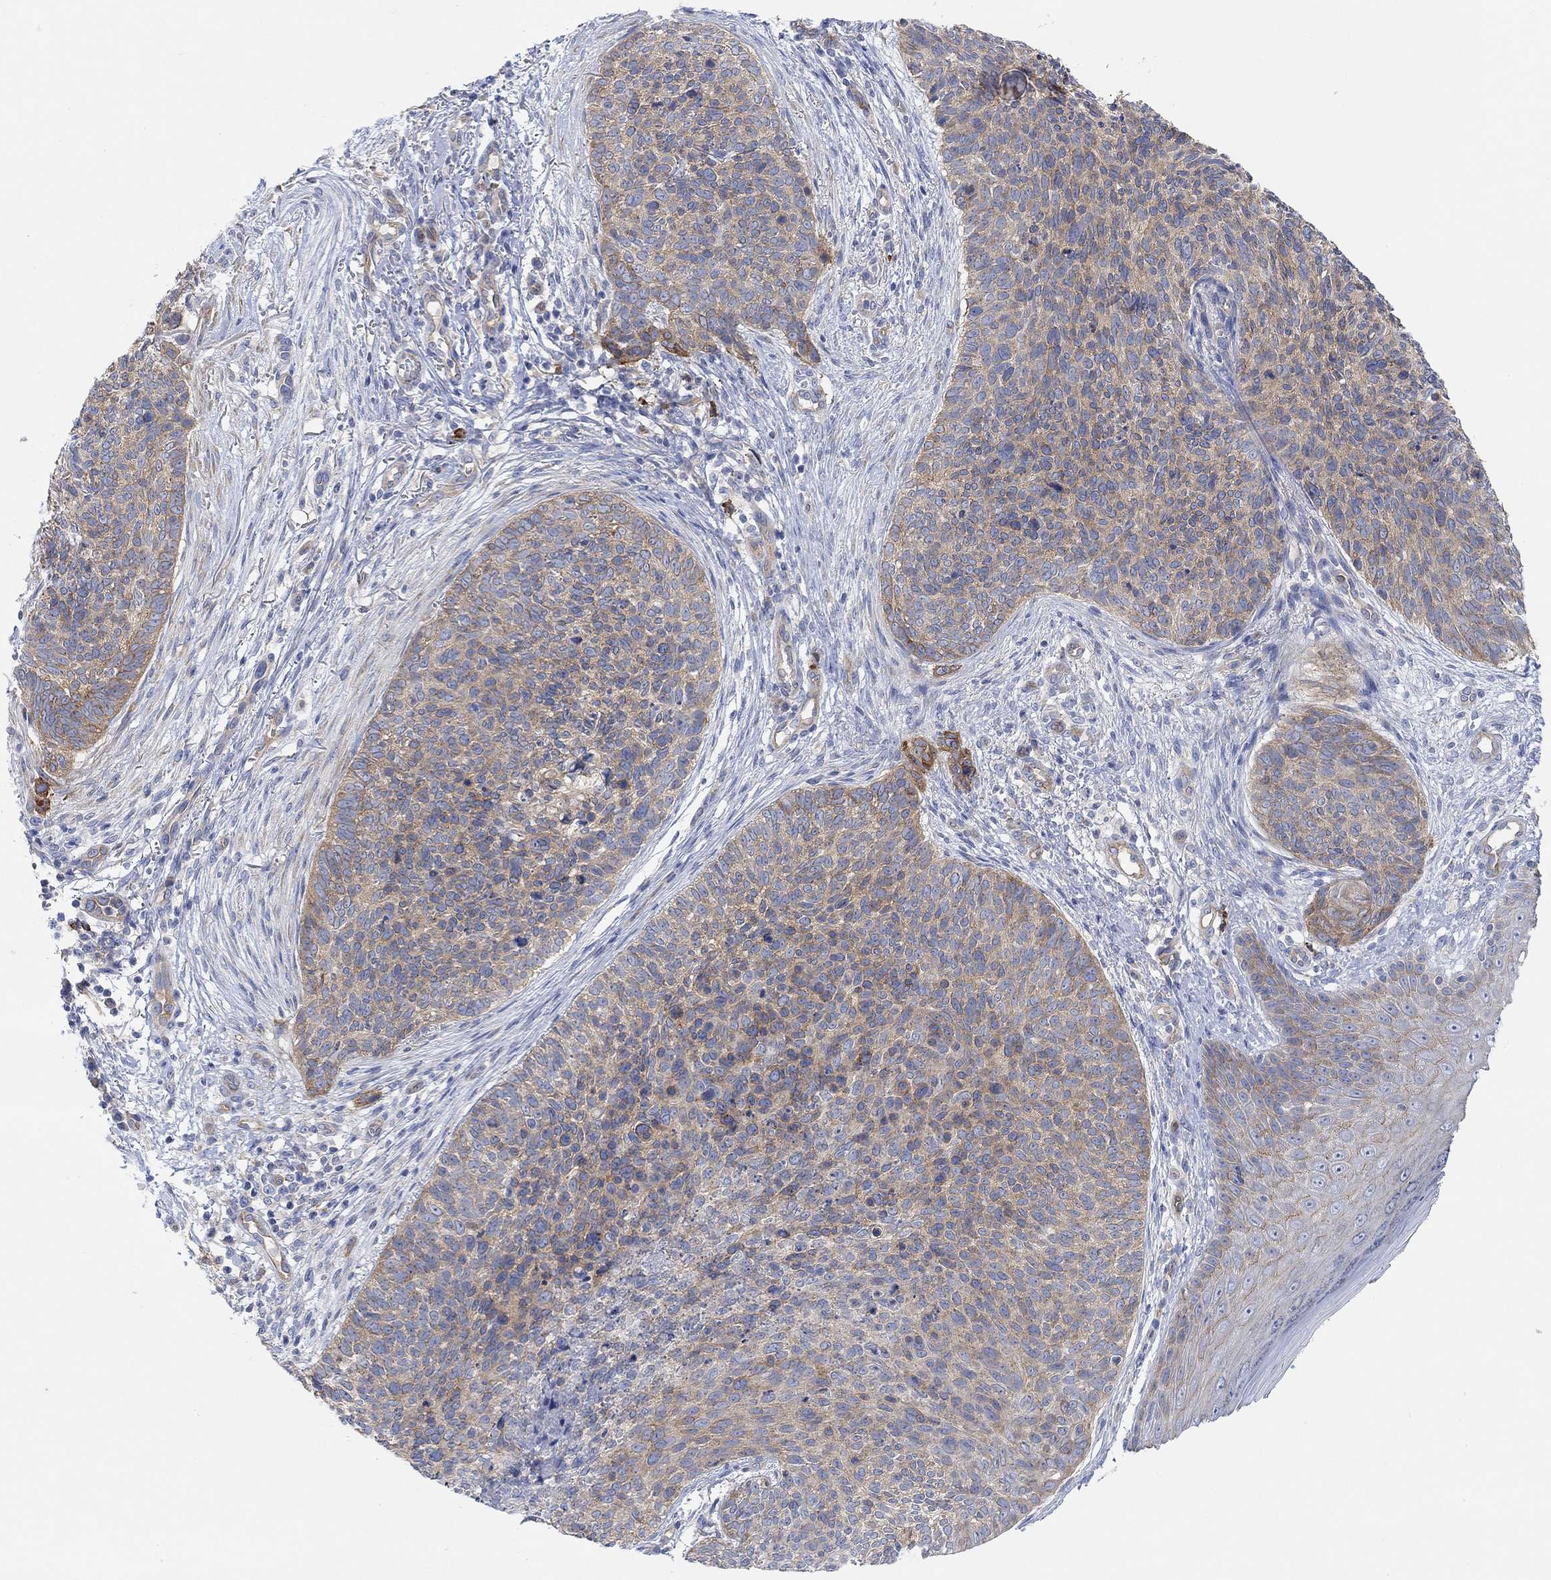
{"staining": {"intensity": "strong", "quantity": "<25%", "location": "cytoplasmic/membranous"}, "tissue": "skin cancer", "cell_type": "Tumor cells", "image_type": "cancer", "snomed": [{"axis": "morphology", "description": "Basal cell carcinoma"}, {"axis": "topography", "description": "Skin"}], "caption": "This is an image of IHC staining of skin cancer, which shows strong positivity in the cytoplasmic/membranous of tumor cells.", "gene": "RGS1", "patient": {"sex": "male", "age": 64}}